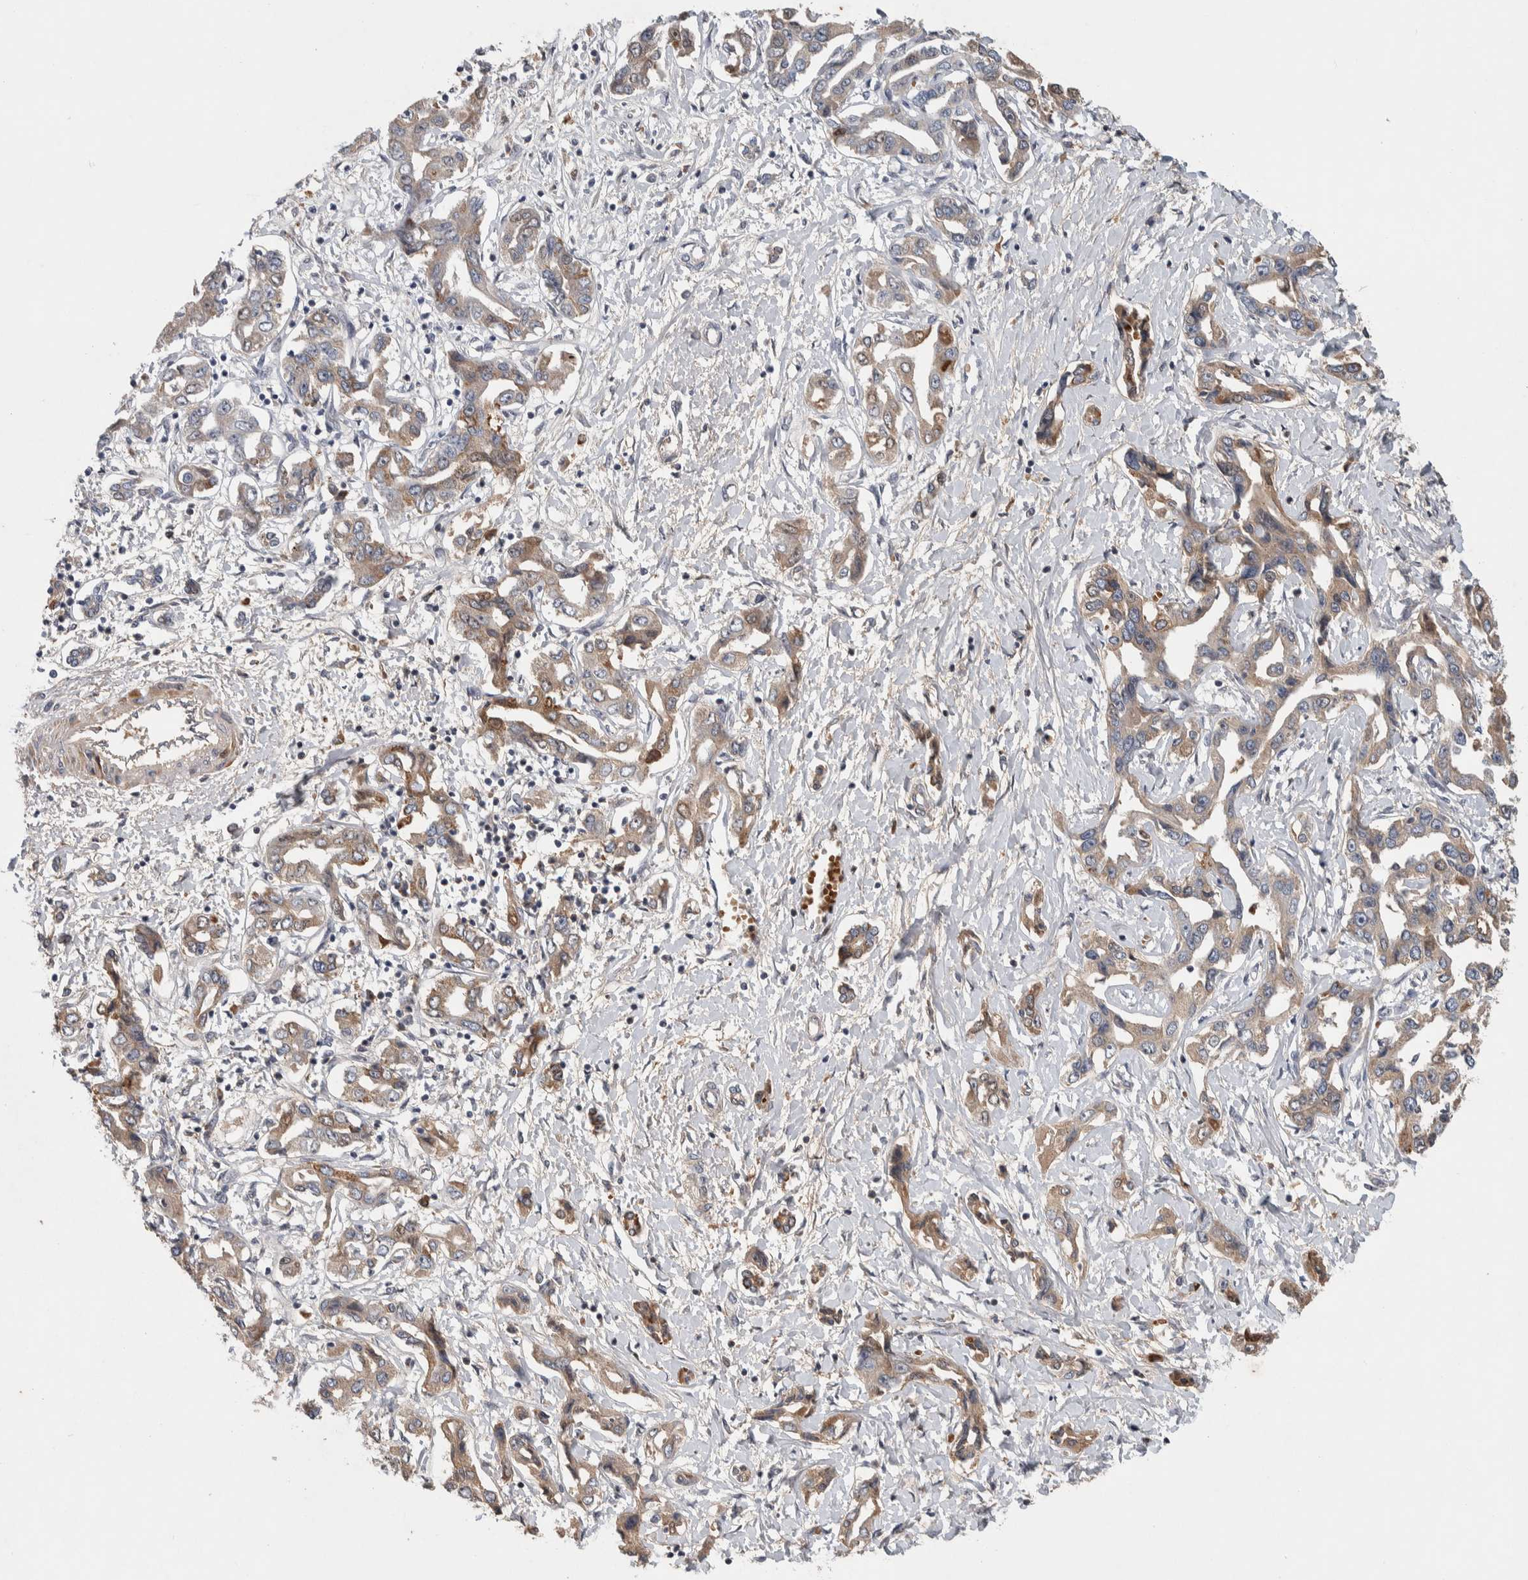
{"staining": {"intensity": "weak", "quantity": ">75%", "location": "cytoplasmic/membranous"}, "tissue": "liver cancer", "cell_type": "Tumor cells", "image_type": "cancer", "snomed": [{"axis": "morphology", "description": "Cholangiocarcinoma"}, {"axis": "topography", "description": "Liver"}], "caption": "Immunohistochemistry (IHC) image of human liver cancer (cholangiocarcinoma) stained for a protein (brown), which exhibits low levels of weak cytoplasmic/membranous expression in about >75% of tumor cells.", "gene": "CHRM3", "patient": {"sex": "male", "age": 59}}